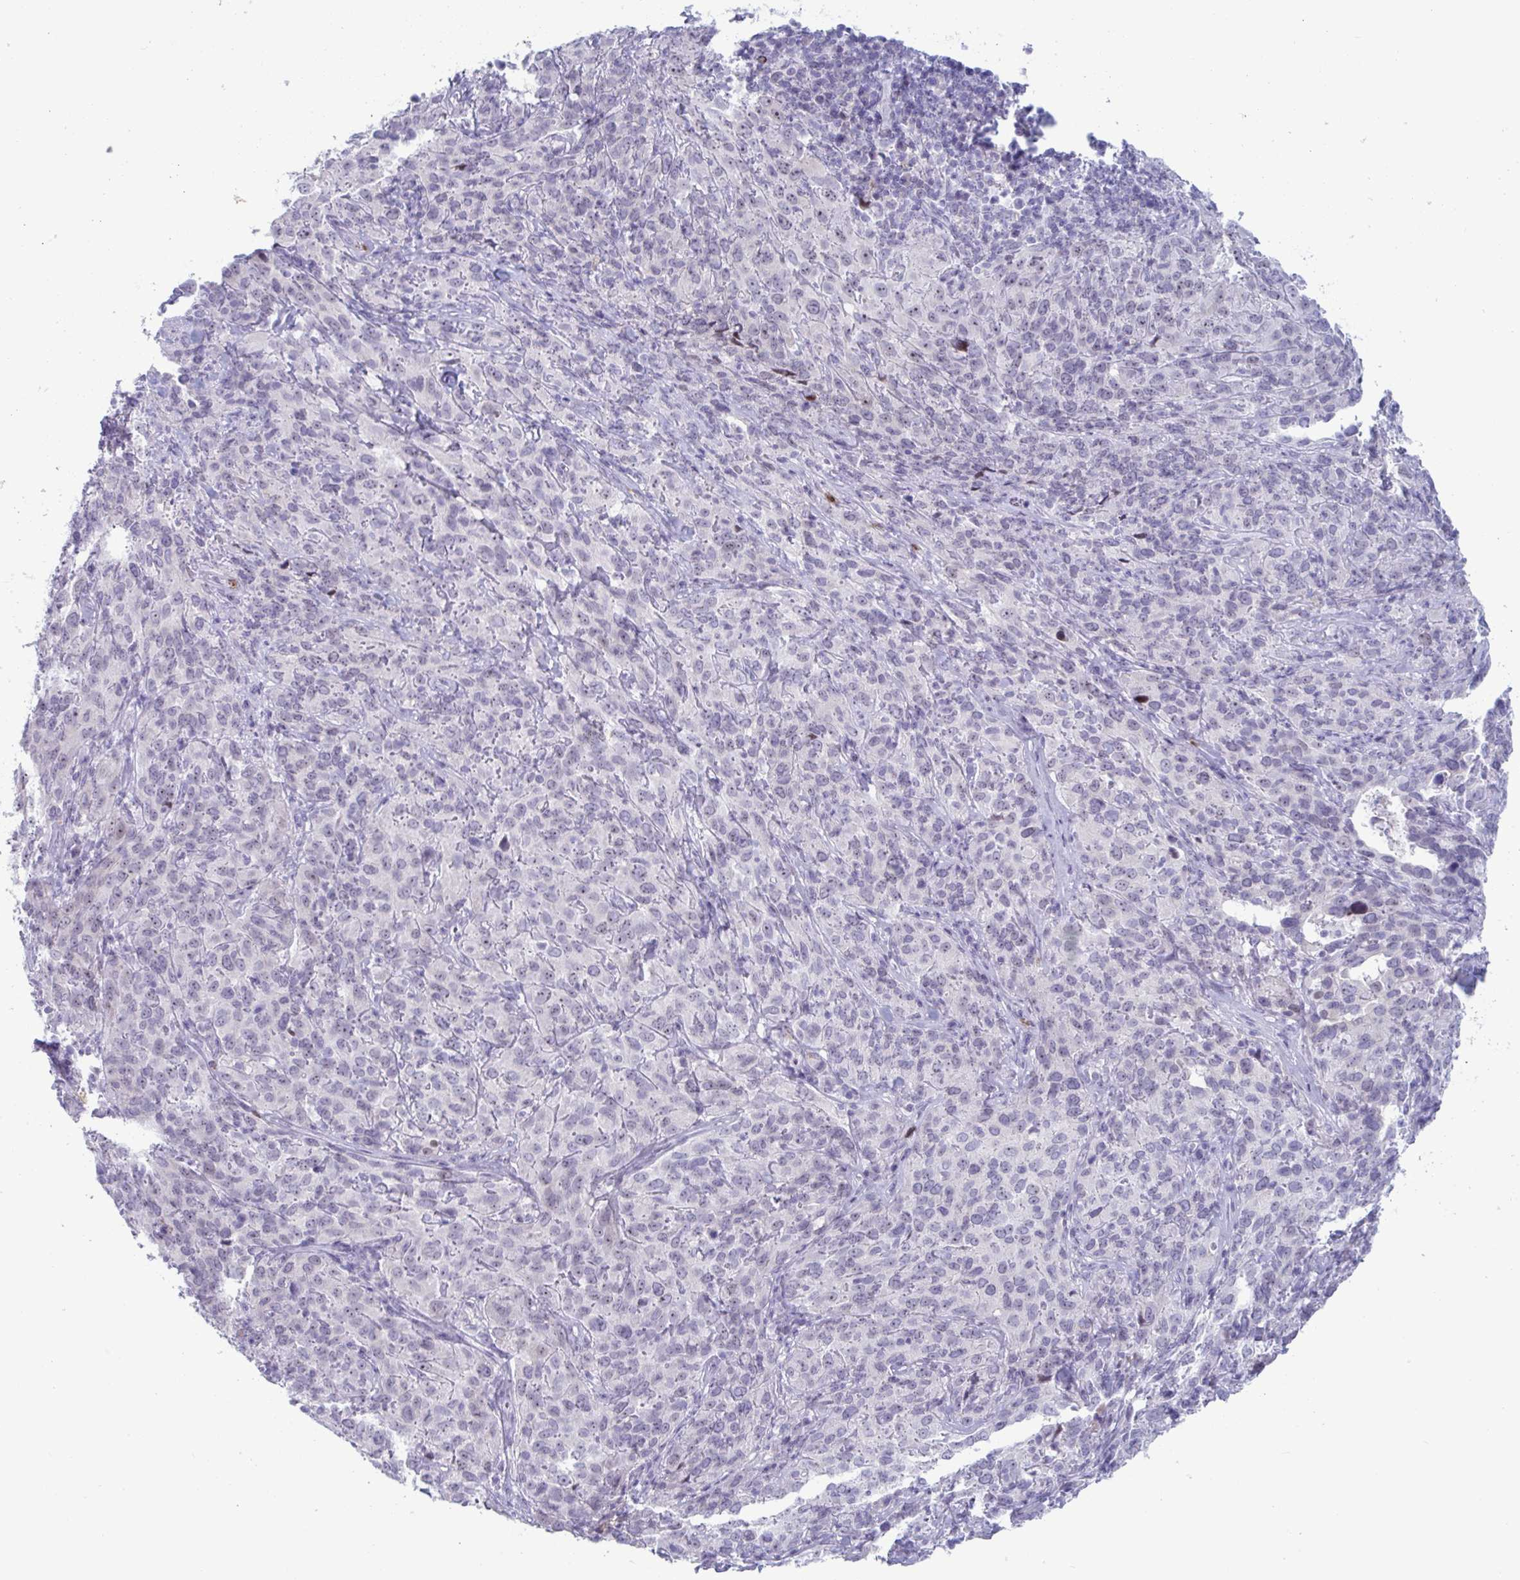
{"staining": {"intensity": "negative", "quantity": "none", "location": "none"}, "tissue": "cervical cancer", "cell_type": "Tumor cells", "image_type": "cancer", "snomed": [{"axis": "morphology", "description": "Squamous cell carcinoma, NOS"}, {"axis": "topography", "description": "Cervix"}], "caption": "Cervical cancer (squamous cell carcinoma) was stained to show a protein in brown. There is no significant expression in tumor cells. (Brightfield microscopy of DAB (3,3'-diaminobenzidine) immunohistochemistry (IHC) at high magnification).", "gene": "CYP4F11", "patient": {"sex": "female", "age": 51}}